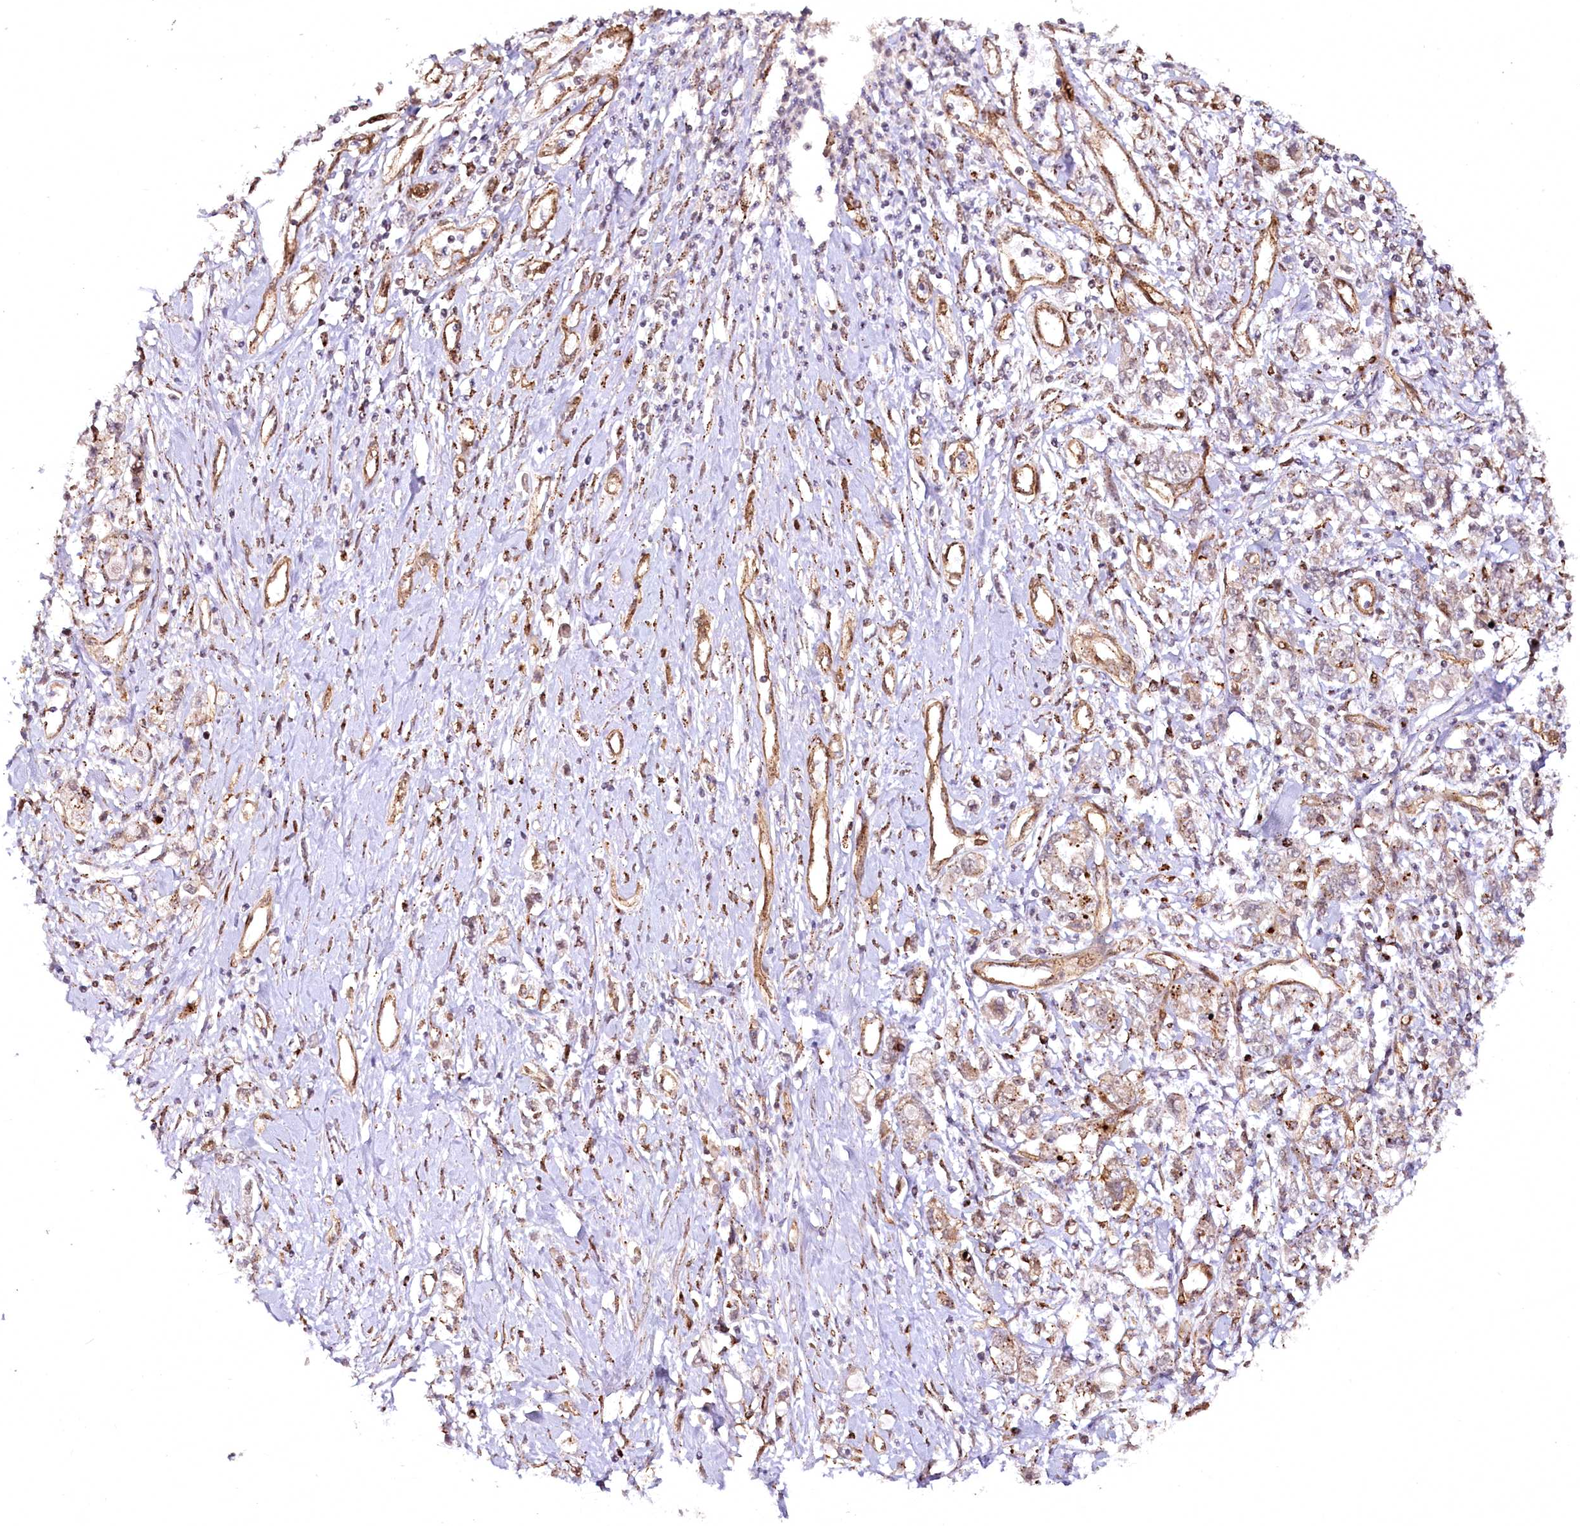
{"staining": {"intensity": "negative", "quantity": "none", "location": "none"}, "tissue": "stomach cancer", "cell_type": "Tumor cells", "image_type": "cancer", "snomed": [{"axis": "morphology", "description": "Adenocarcinoma, NOS"}, {"axis": "topography", "description": "Stomach"}], "caption": "Tumor cells show no significant protein staining in adenocarcinoma (stomach).", "gene": "COPG1", "patient": {"sex": "female", "age": 76}}